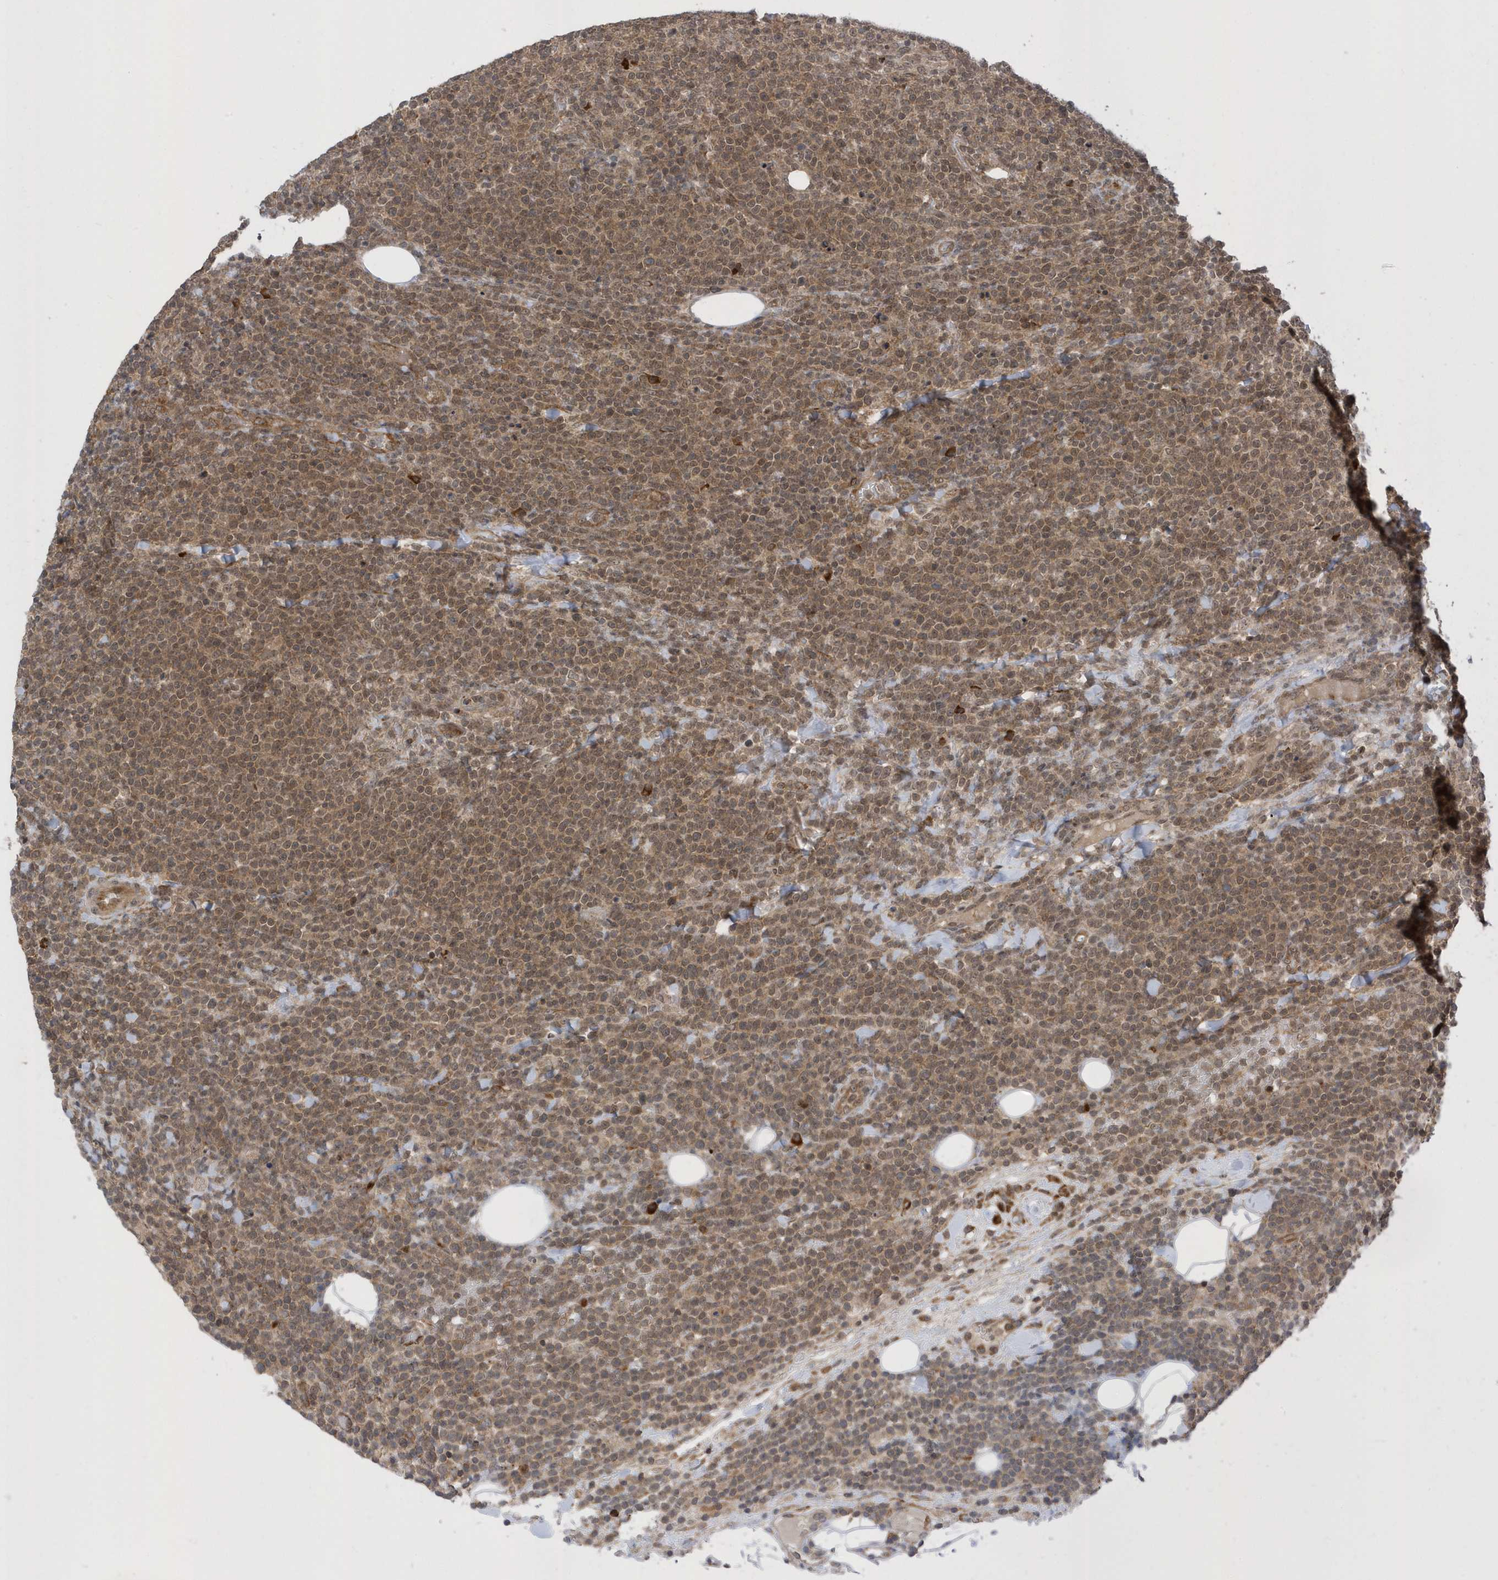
{"staining": {"intensity": "moderate", "quantity": ">75%", "location": "cytoplasmic/membranous,nuclear"}, "tissue": "lymphoma", "cell_type": "Tumor cells", "image_type": "cancer", "snomed": [{"axis": "morphology", "description": "Malignant lymphoma, non-Hodgkin's type, High grade"}, {"axis": "topography", "description": "Lymph node"}], "caption": "Lymphoma tissue displays moderate cytoplasmic/membranous and nuclear positivity in about >75% of tumor cells, visualized by immunohistochemistry.", "gene": "METTL21A", "patient": {"sex": "male", "age": 61}}